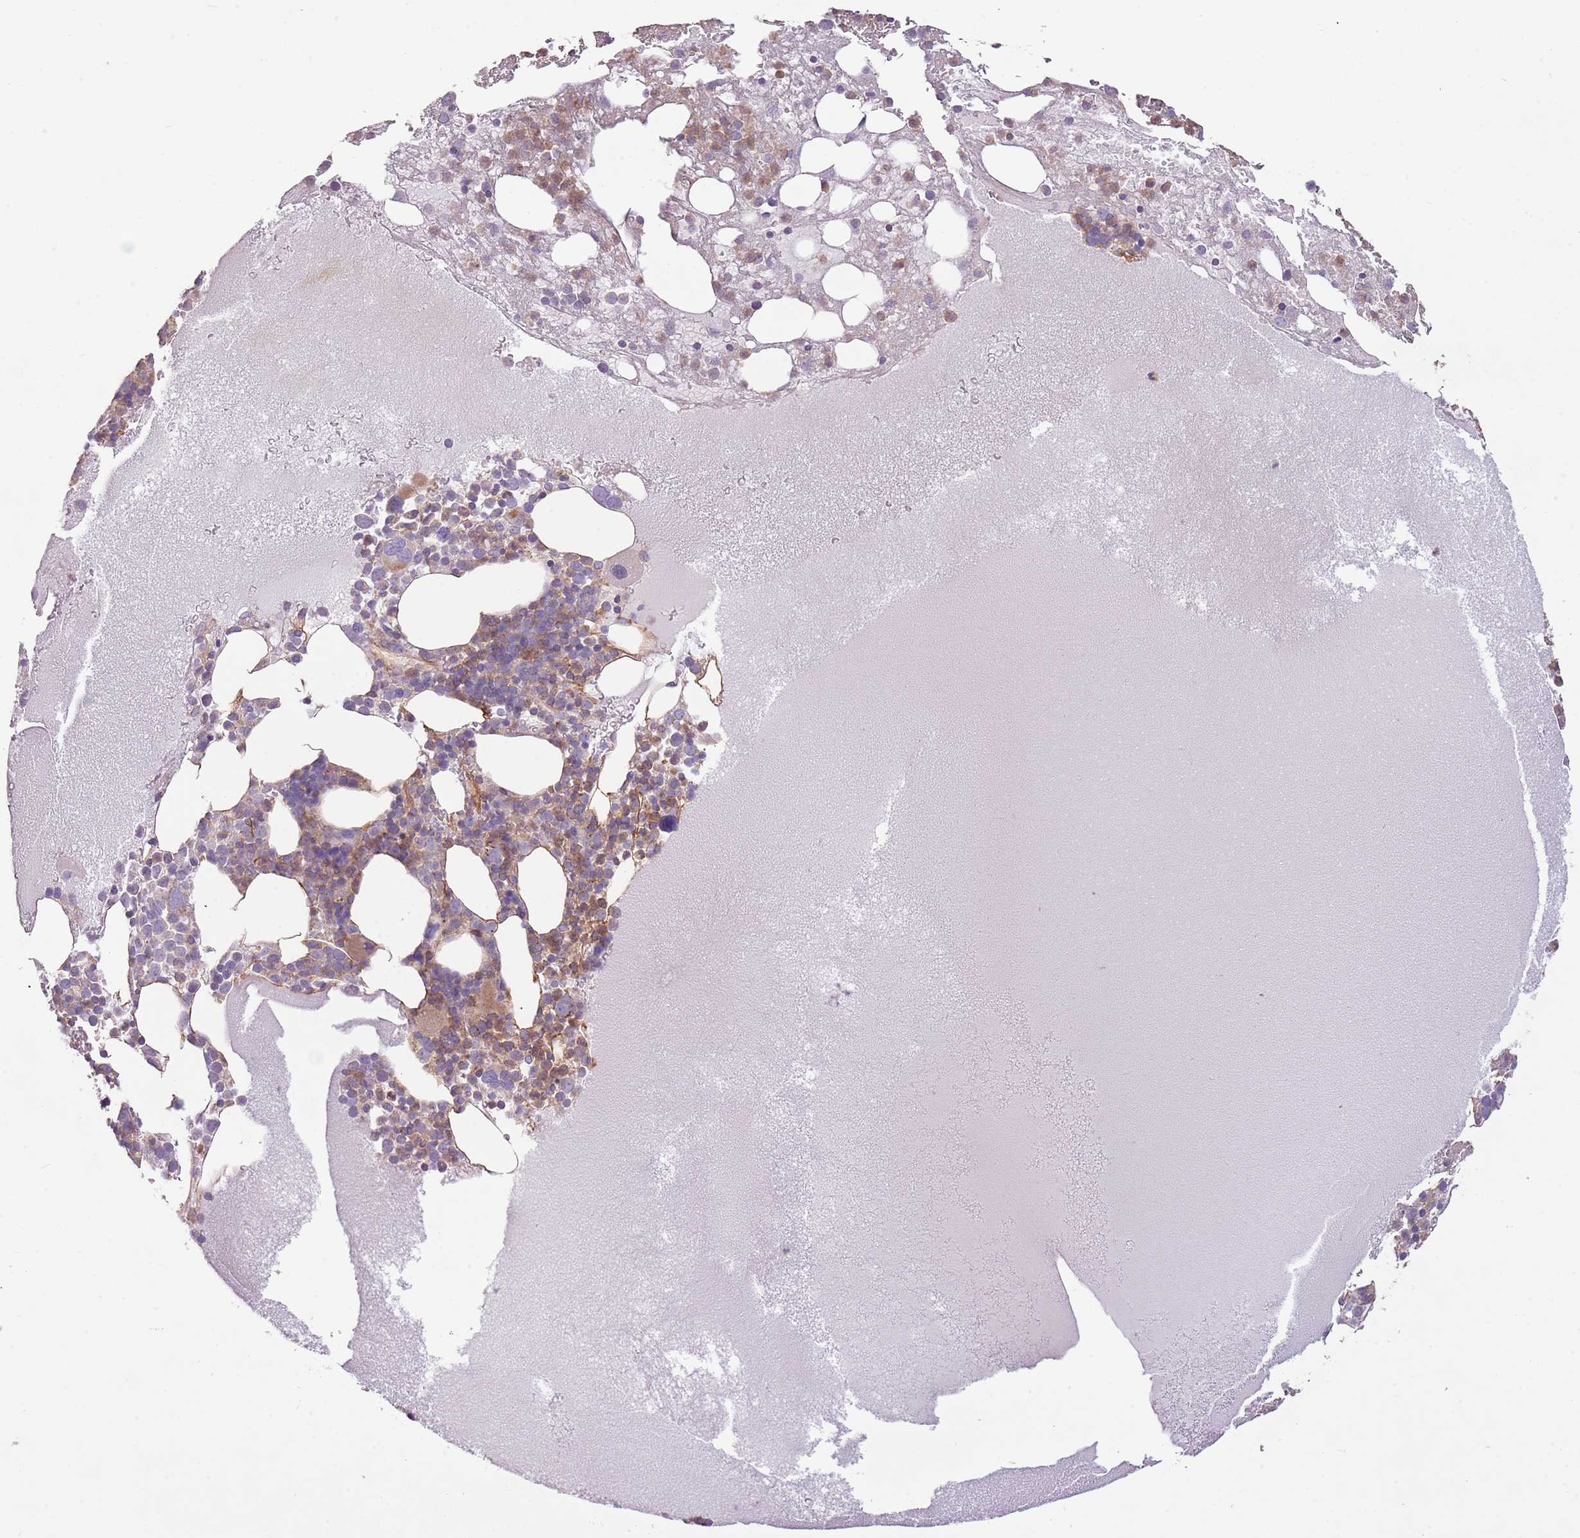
{"staining": {"intensity": "moderate", "quantity": "<25%", "location": "cytoplasmic/membranous"}, "tissue": "bone marrow", "cell_type": "Hematopoietic cells", "image_type": "normal", "snomed": [{"axis": "morphology", "description": "Normal tissue, NOS"}, {"axis": "topography", "description": "Bone marrow"}], "caption": "Human bone marrow stained with a brown dye reveals moderate cytoplasmic/membranous positive positivity in about <25% of hematopoietic cells.", "gene": "DTD2", "patient": {"sex": "male", "age": 61}}